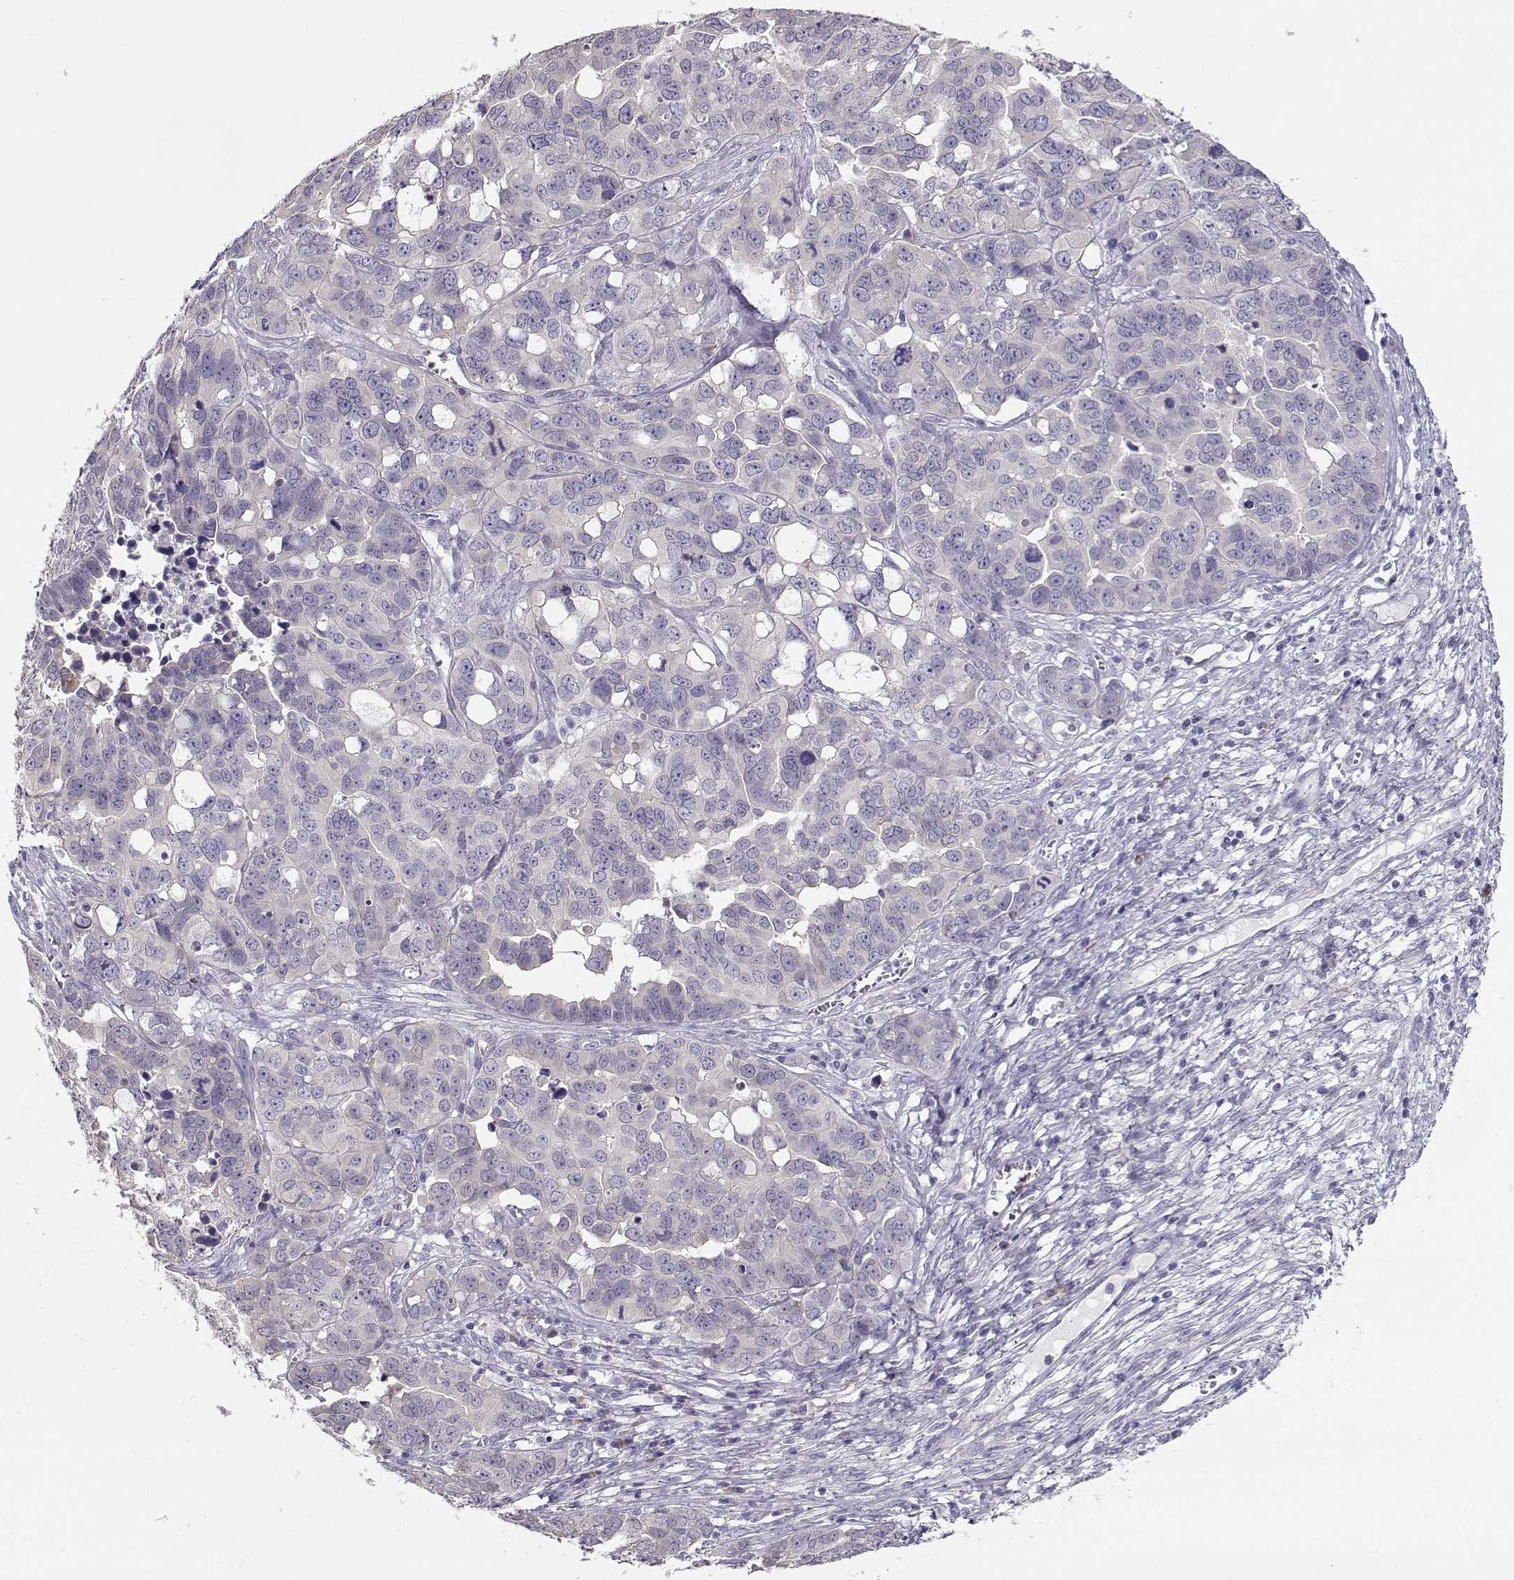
{"staining": {"intensity": "negative", "quantity": "none", "location": "none"}, "tissue": "ovarian cancer", "cell_type": "Tumor cells", "image_type": "cancer", "snomed": [{"axis": "morphology", "description": "Carcinoma, endometroid"}, {"axis": "topography", "description": "Ovary"}], "caption": "Human ovarian cancer (endometroid carcinoma) stained for a protein using IHC demonstrates no expression in tumor cells.", "gene": "GLIPR1L2", "patient": {"sex": "female", "age": 78}}